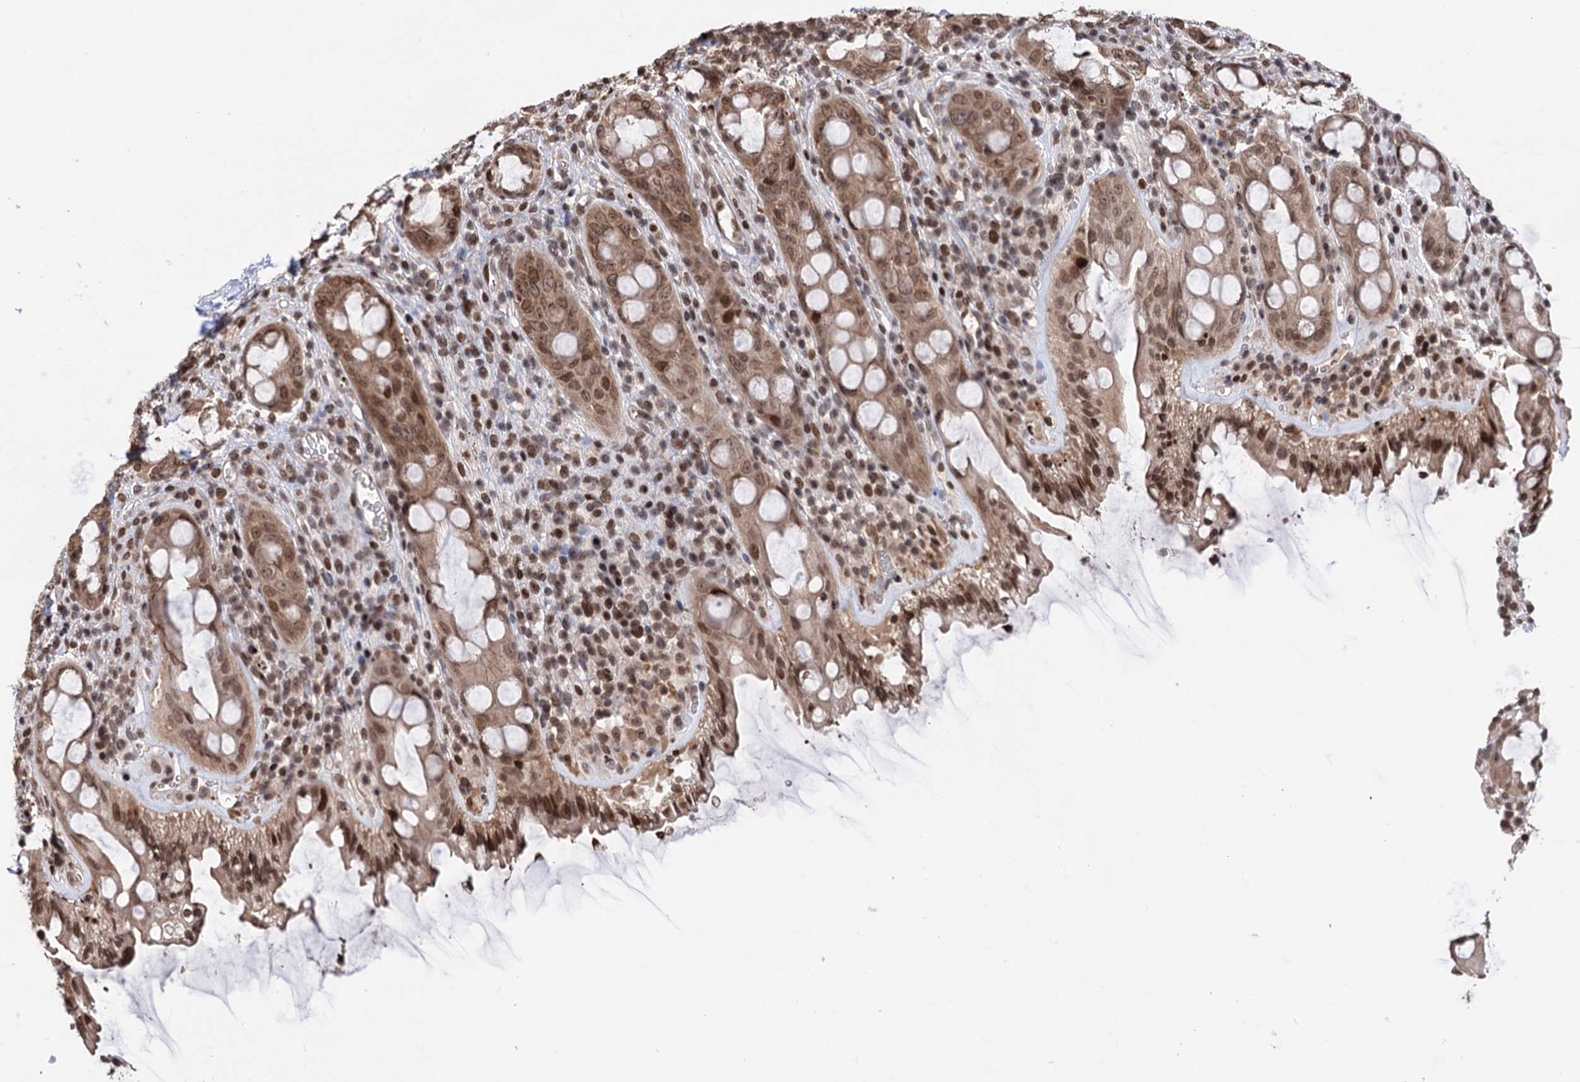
{"staining": {"intensity": "moderate", "quantity": ">75%", "location": "cytoplasmic/membranous,nuclear"}, "tissue": "rectum", "cell_type": "Glandular cells", "image_type": "normal", "snomed": [{"axis": "morphology", "description": "Normal tissue, NOS"}, {"axis": "topography", "description": "Rectum"}], "caption": "Immunohistochemical staining of benign rectum exhibits moderate cytoplasmic/membranous,nuclear protein positivity in about >75% of glandular cells.", "gene": "CCDC77", "patient": {"sex": "female", "age": 57}}